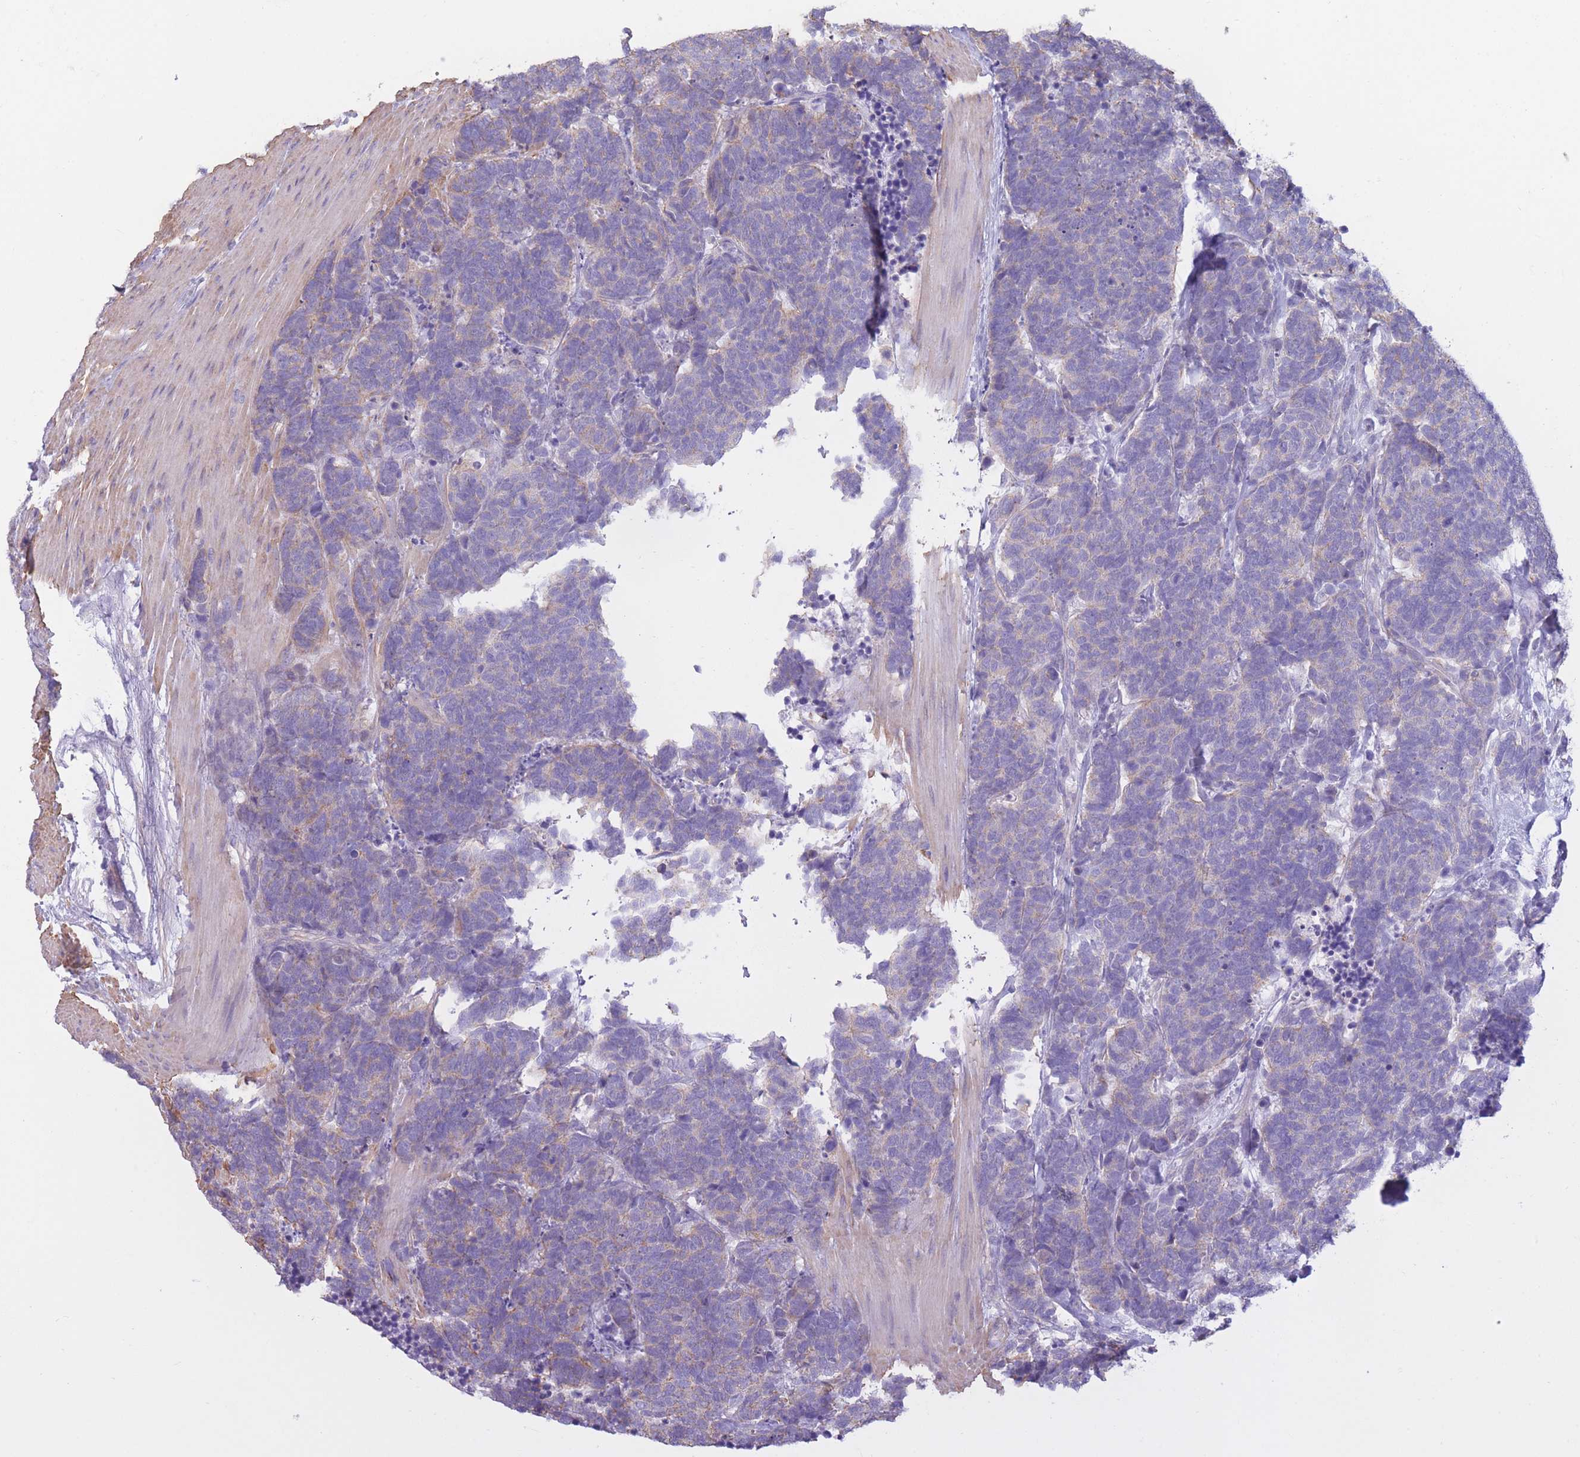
{"staining": {"intensity": "negative", "quantity": "none", "location": "none"}, "tissue": "carcinoid", "cell_type": "Tumor cells", "image_type": "cancer", "snomed": [{"axis": "morphology", "description": "Carcinoma, NOS"}, {"axis": "morphology", "description": "Carcinoid, malignant, NOS"}, {"axis": "topography", "description": "Urinary bladder"}], "caption": "This is a photomicrograph of immunohistochemistry (IHC) staining of carcinoid, which shows no staining in tumor cells.", "gene": "PDHA1", "patient": {"sex": "male", "age": 57}}